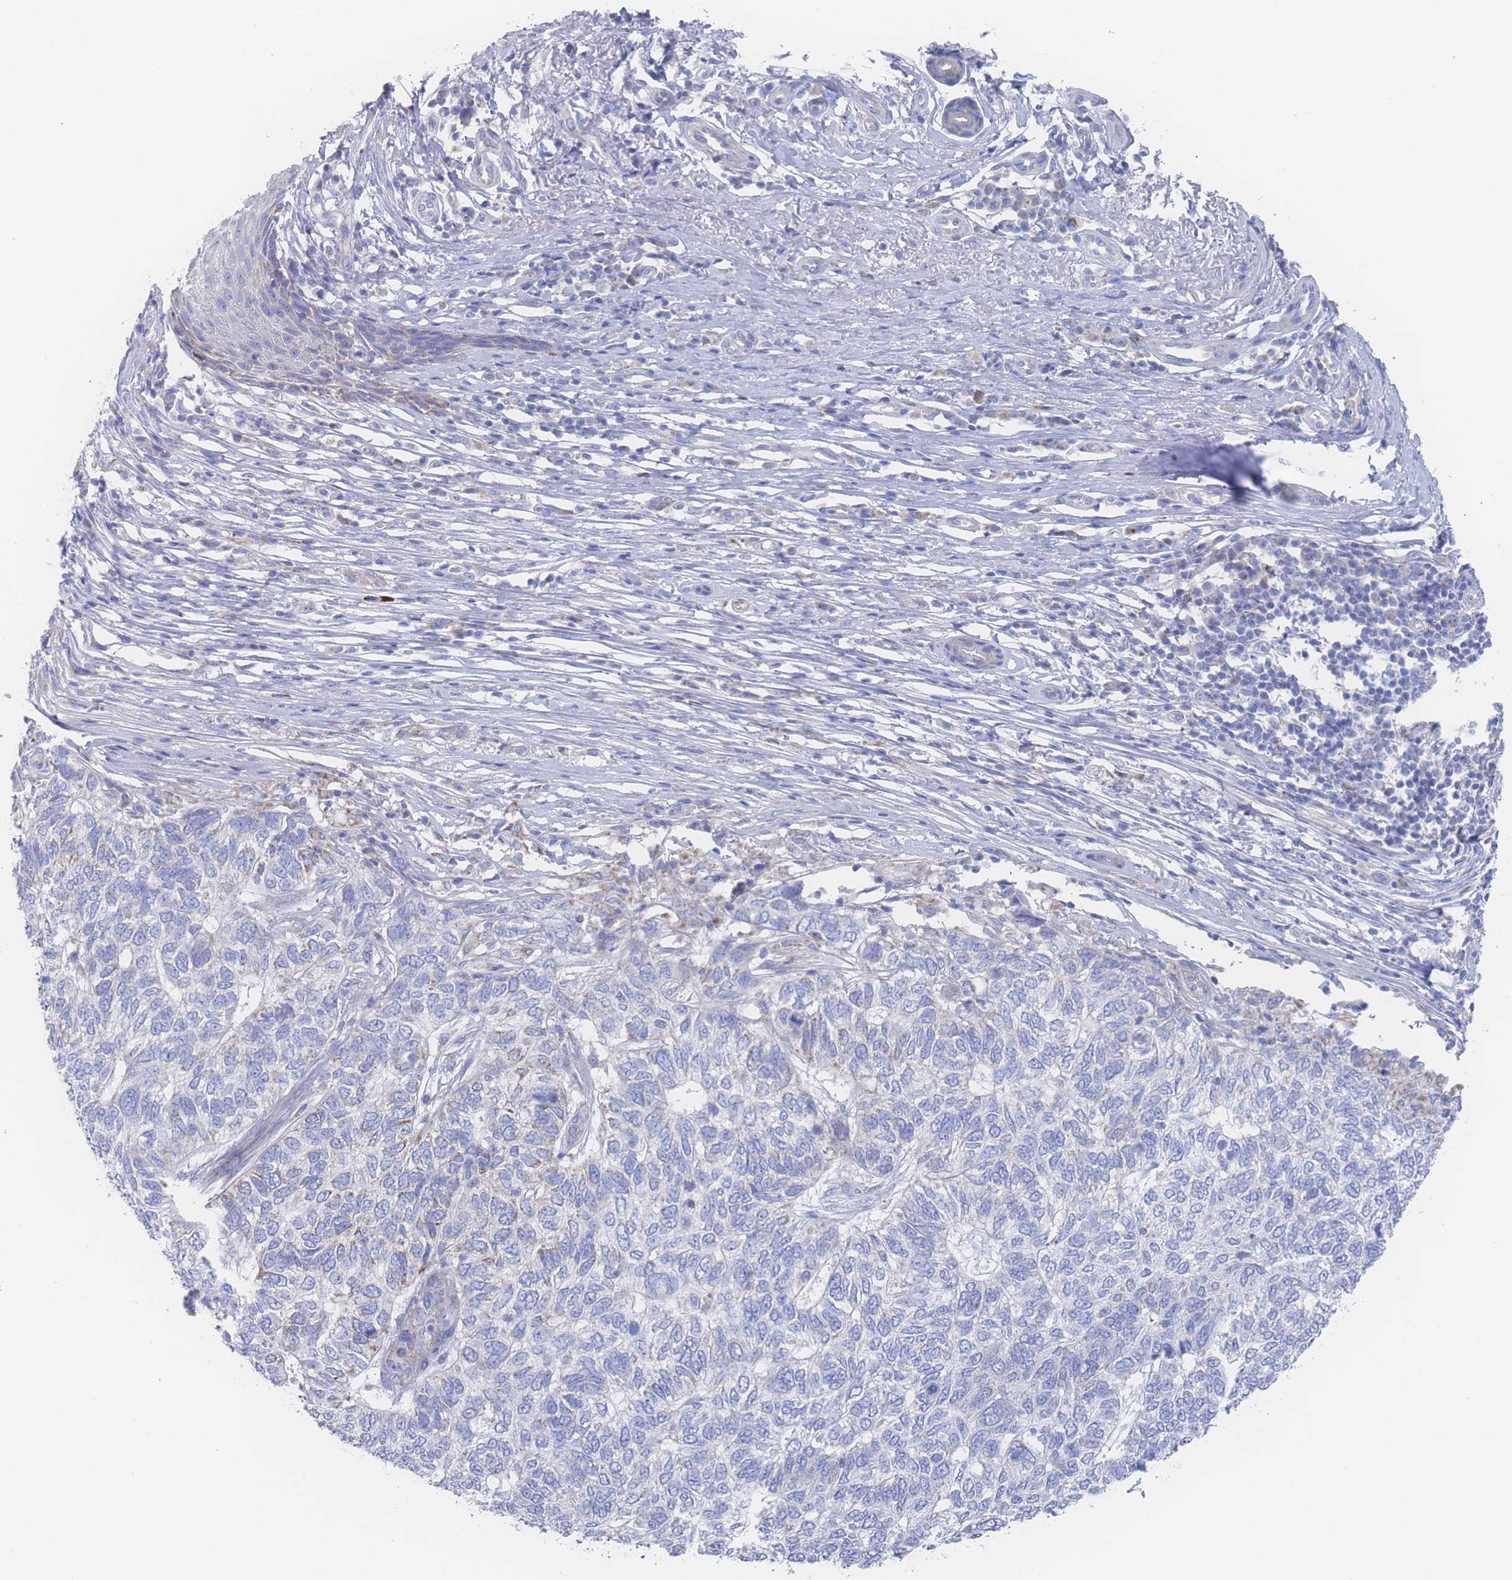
{"staining": {"intensity": "weak", "quantity": "<25%", "location": "cytoplasmic/membranous"}, "tissue": "skin cancer", "cell_type": "Tumor cells", "image_type": "cancer", "snomed": [{"axis": "morphology", "description": "Basal cell carcinoma"}, {"axis": "topography", "description": "Skin"}], "caption": "The histopathology image exhibits no staining of tumor cells in basal cell carcinoma (skin).", "gene": "SNPH", "patient": {"sex": "female", "age": 65}}